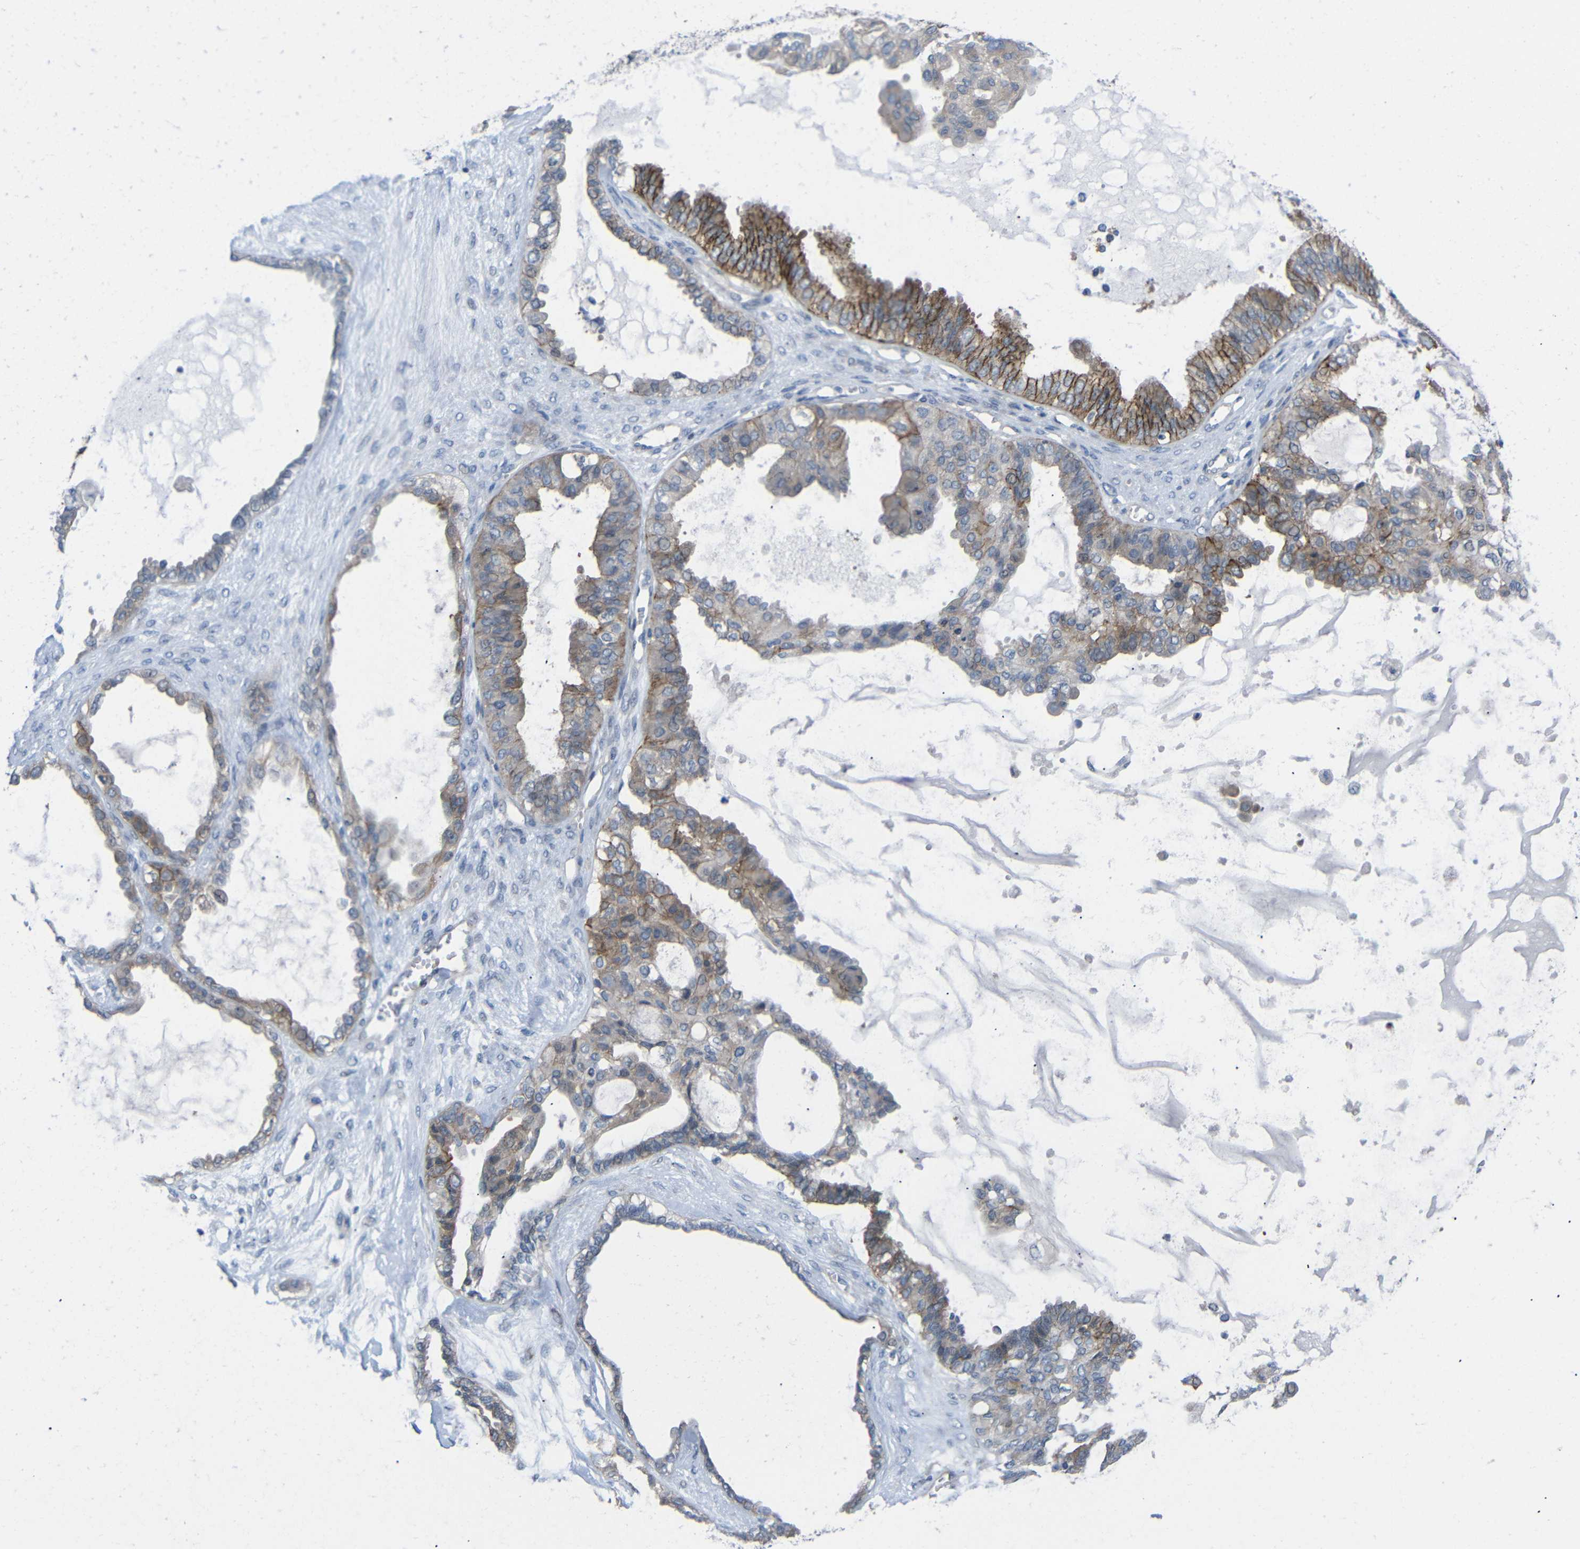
{"staining": {"intensity": "moderate", "quantity": "25%-75%", "location": "cytoplasmic/membranous"}, "tissue": "ovarian cancer", "cell_type": "Tumor cells", "image_type": "cancer", "snomed": [{"axis": "morphology", "description": "Carcinoma, NOS"}, {"axis": "morphology", "description": "Carcinoma, endometroid"}, {"axis": "topography", "description": "Ovary"}], "caption": "Moderate cytoplasmic/membranous staining for a protein is identified in about 25%-75% of tumor cells of ovarian cancer (endometroid carcinoma) using immunohistochemistry (IHC).", "gene": "CMTM1", "patient": {"sex": "female", "age": 50}}